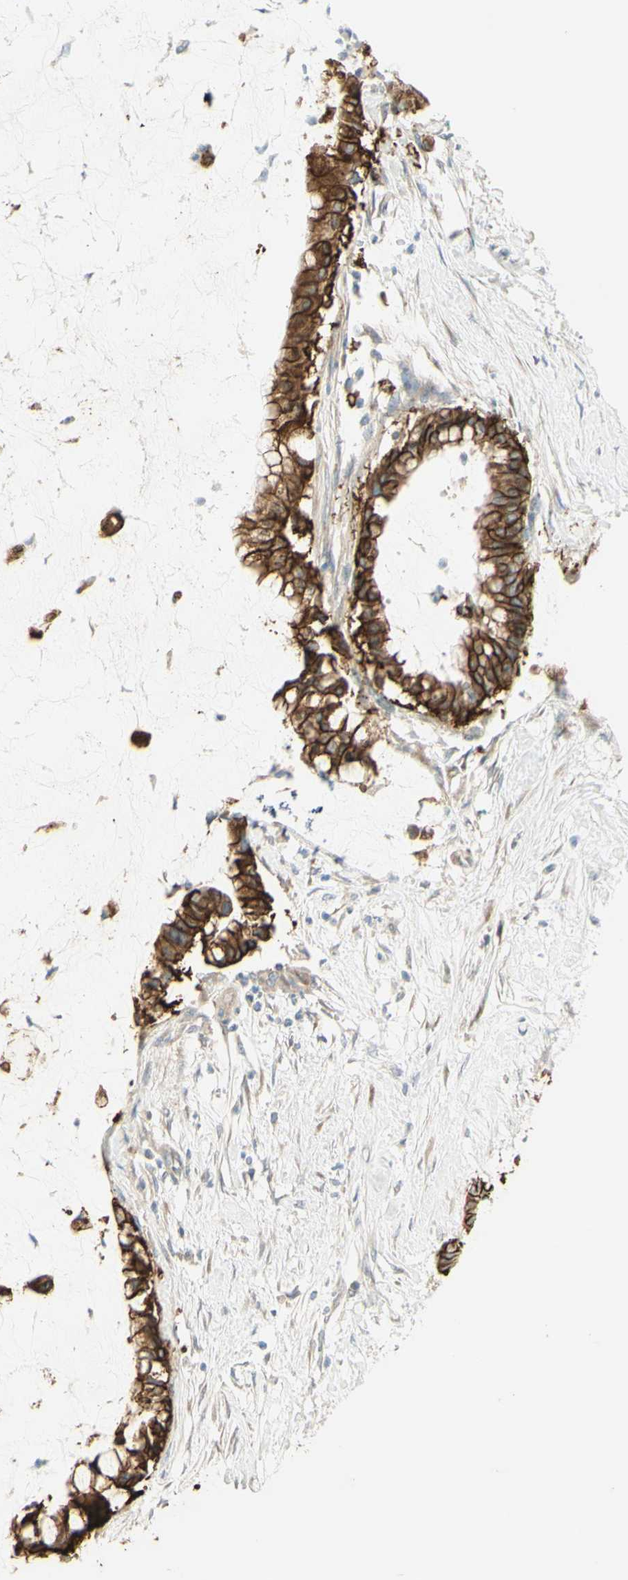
{"staining": {"intensity": "strong", "quantity": ">75%", "location": "cytoplasmic/membranous"}, "tissue": "pancreatic cancer", "cell_type": "Tumor cells", "image_type": "cancer", "snomed": [{"axis": "morphology", "description": "Adenocarcinoma, NOS"}, {"axis": "topography", "description": "Pancreas"}], "caption": "Pancreatic cancer was stained to show a protein in brown. There is high levels of strong cytoplasmic/membranous staining in about >75% of tumor cells.", "gene": "RNF149", "patient": {"sex": "male", "age": 41}}